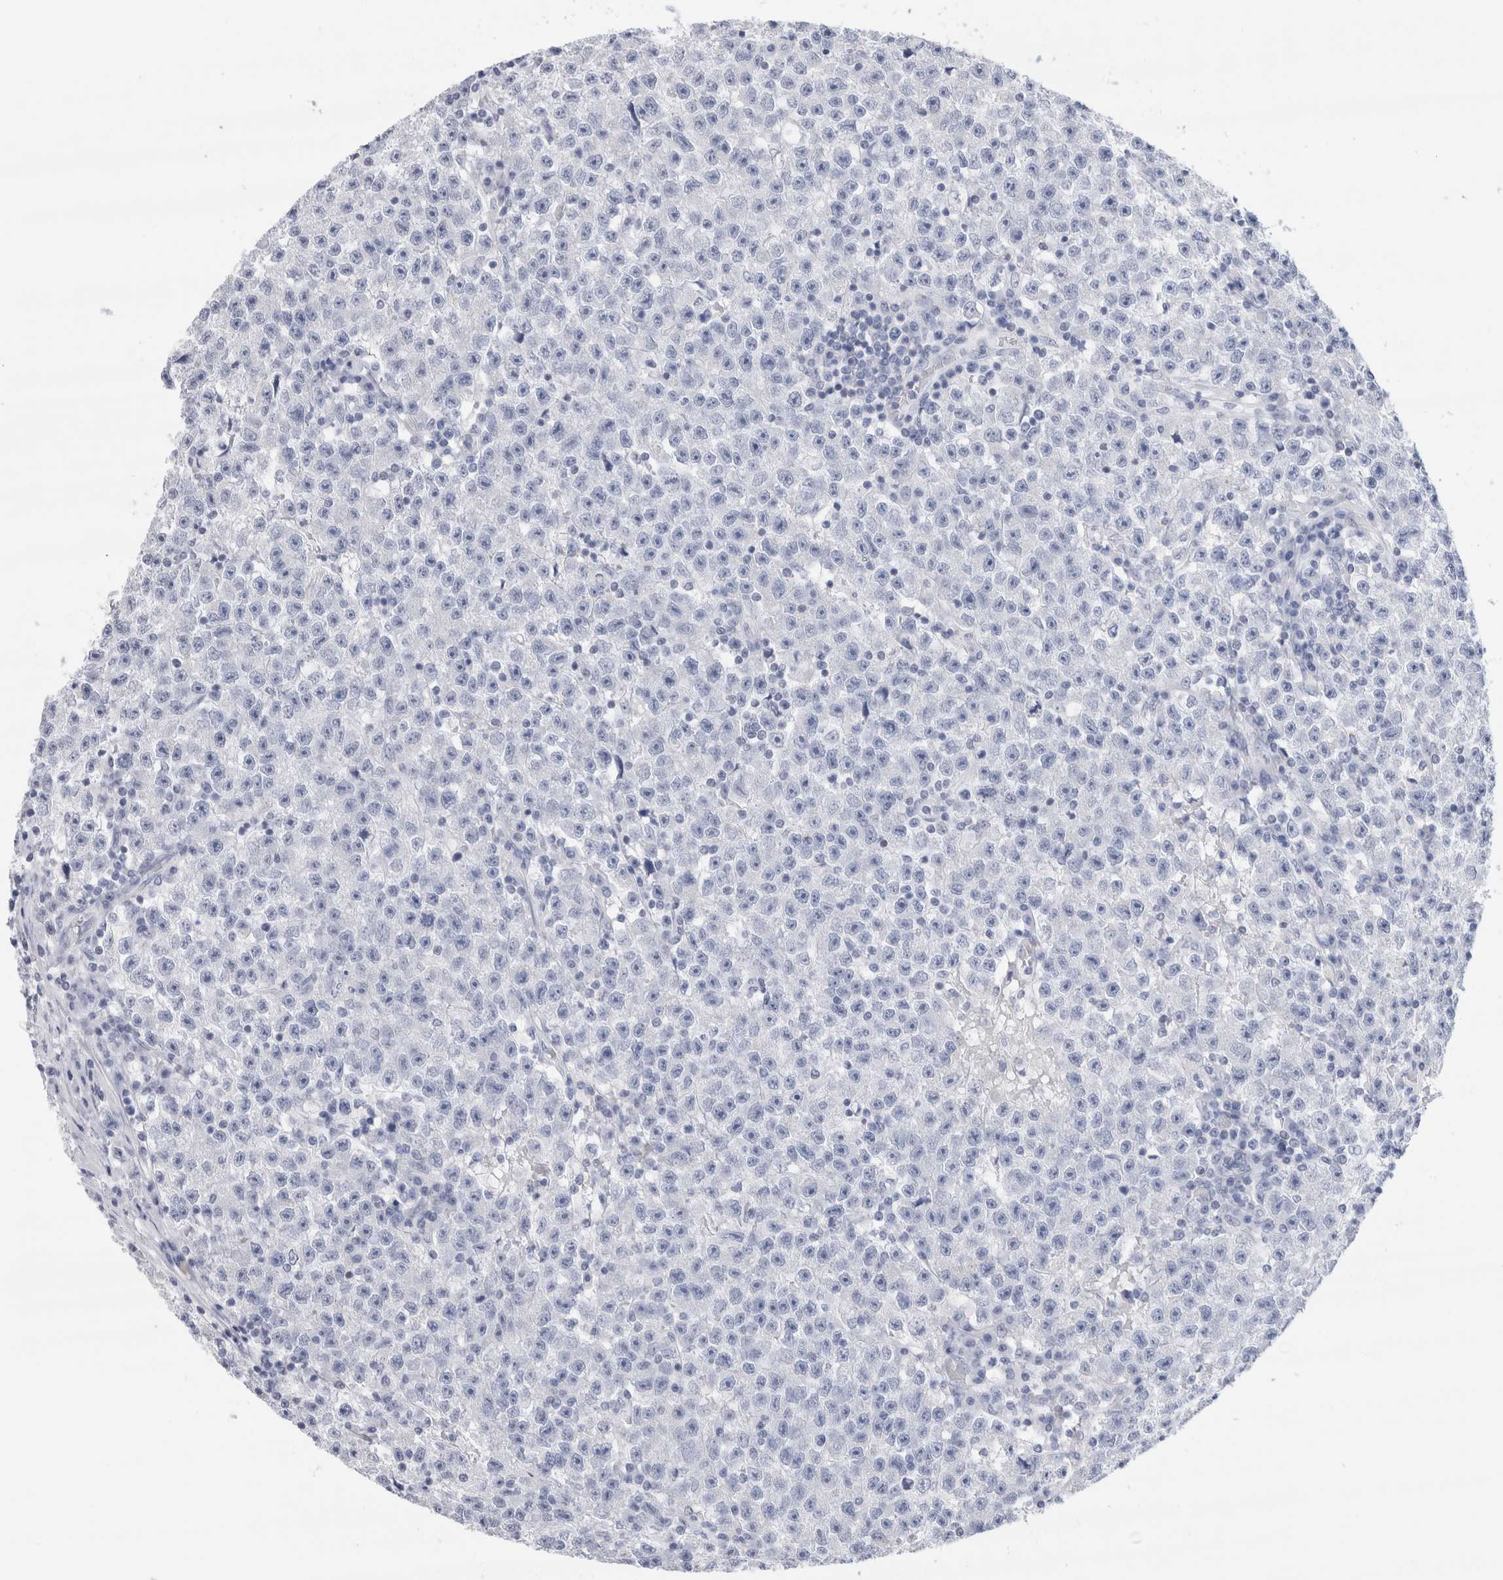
{"staining": {"intensity": "negative", "quantity": "none", "location": "none"}, "tissue": "testis cancer", "cell_type": "Tumor cells", "image_type": "cancer", "snomed": [{"axis": "morphology", "description": "Seminoma, NOS"}, {"axis": "topography", "description": "Testis"}], "caption": "High power microscopy image of an IHC histopathology image of testis cancer, revealing no significant positivity in tumor cells.", "gene": "ECHDC2", "patient": {"sex": "male", "age": 22}}